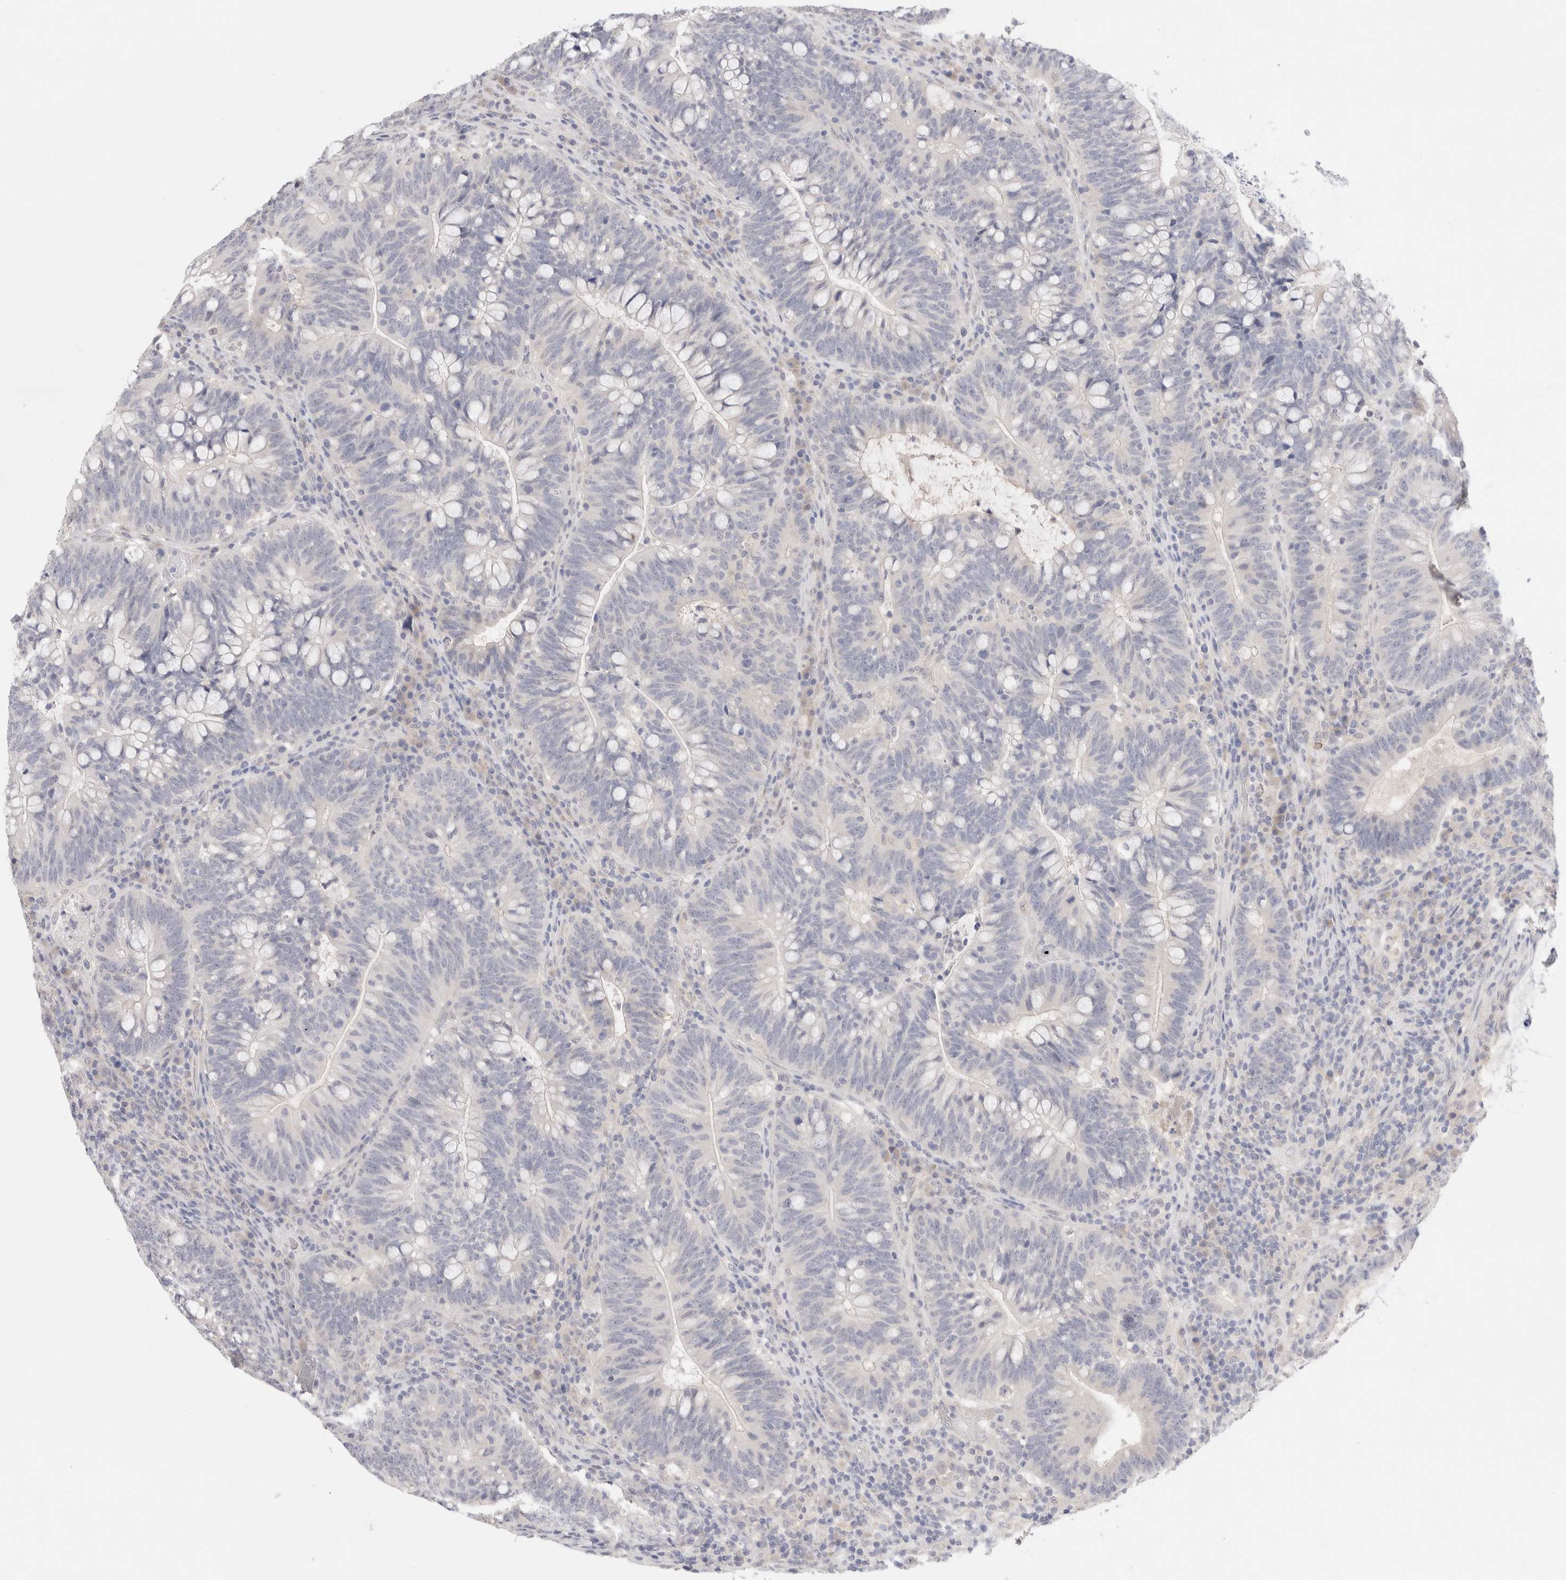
{"staining": {"intensity": "negative", "quantity": "none", "location": "none"}, "tissue": "colorectal cancer", "cell_type": "Tumor cells", "image_type": "cancer", "snomed": [{"axis": "morphology", "description": "Adenocarcinoma, NOS"}, {"axis": "topography", "description": "Colon"}], "caption": "There is no significant staining in tumor cells of adenocarcinoma (colorectal).", "gene": "SPATA20", "patient": {"sex": "female", "age": 66}}